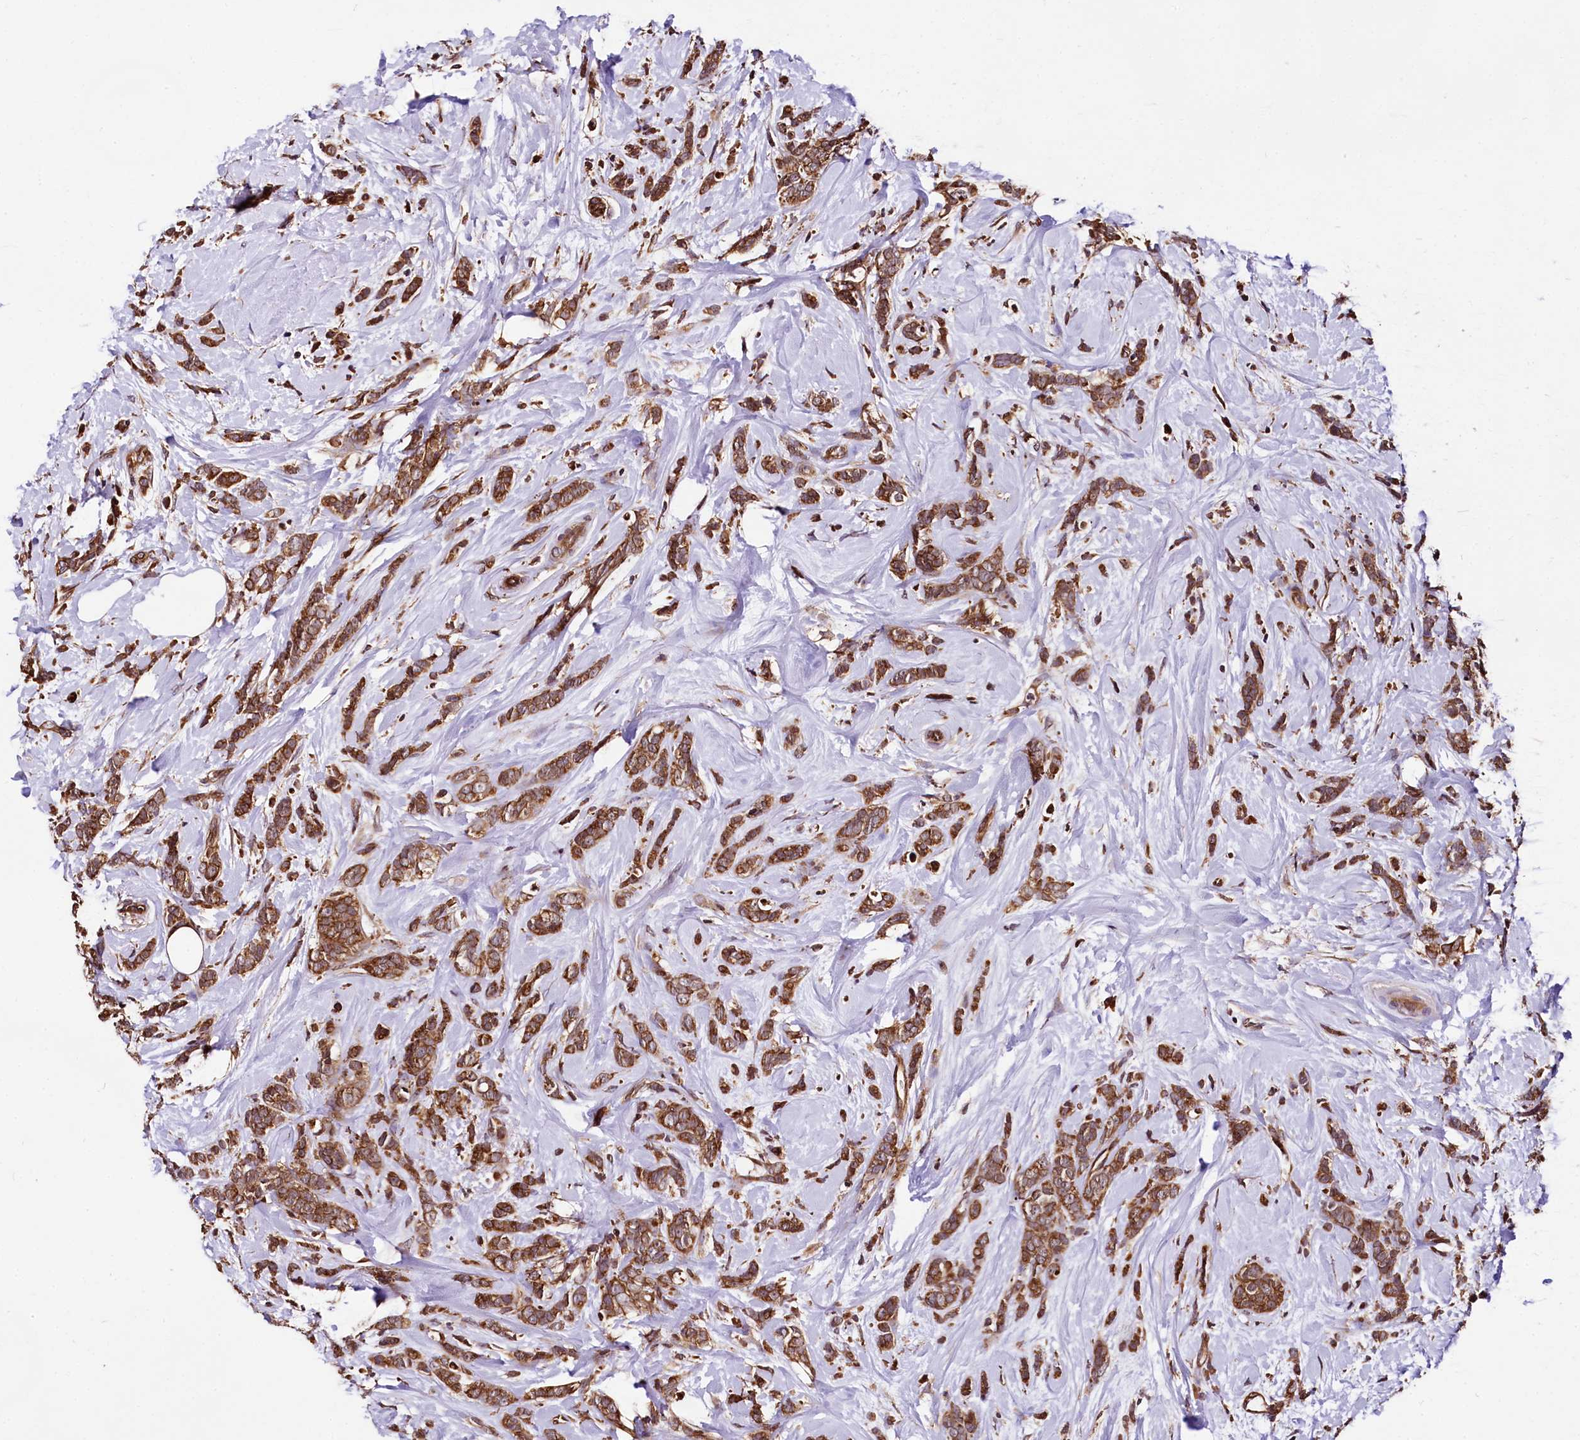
{"staining": {"intensity": "strong", "quantity": ">75%", "location": "cytoplasmic/membranous"}, "tissue": "breast cancer", "cell_type": "Tumor cells", "image_type": "cancer", "snomed": [{"axis": "morphology", "description": "Lobular carcinoma"}, {"axis": "topography", "description": "Breast"}], "caption": "Immunohistochemistry of breast cancer reveals high levels of strong cytoplasmic/membranous positivity in approximately >75% of tumor cells.", "gene": "LRSAM1", "patient": {"sex": "female", "age": 58}}